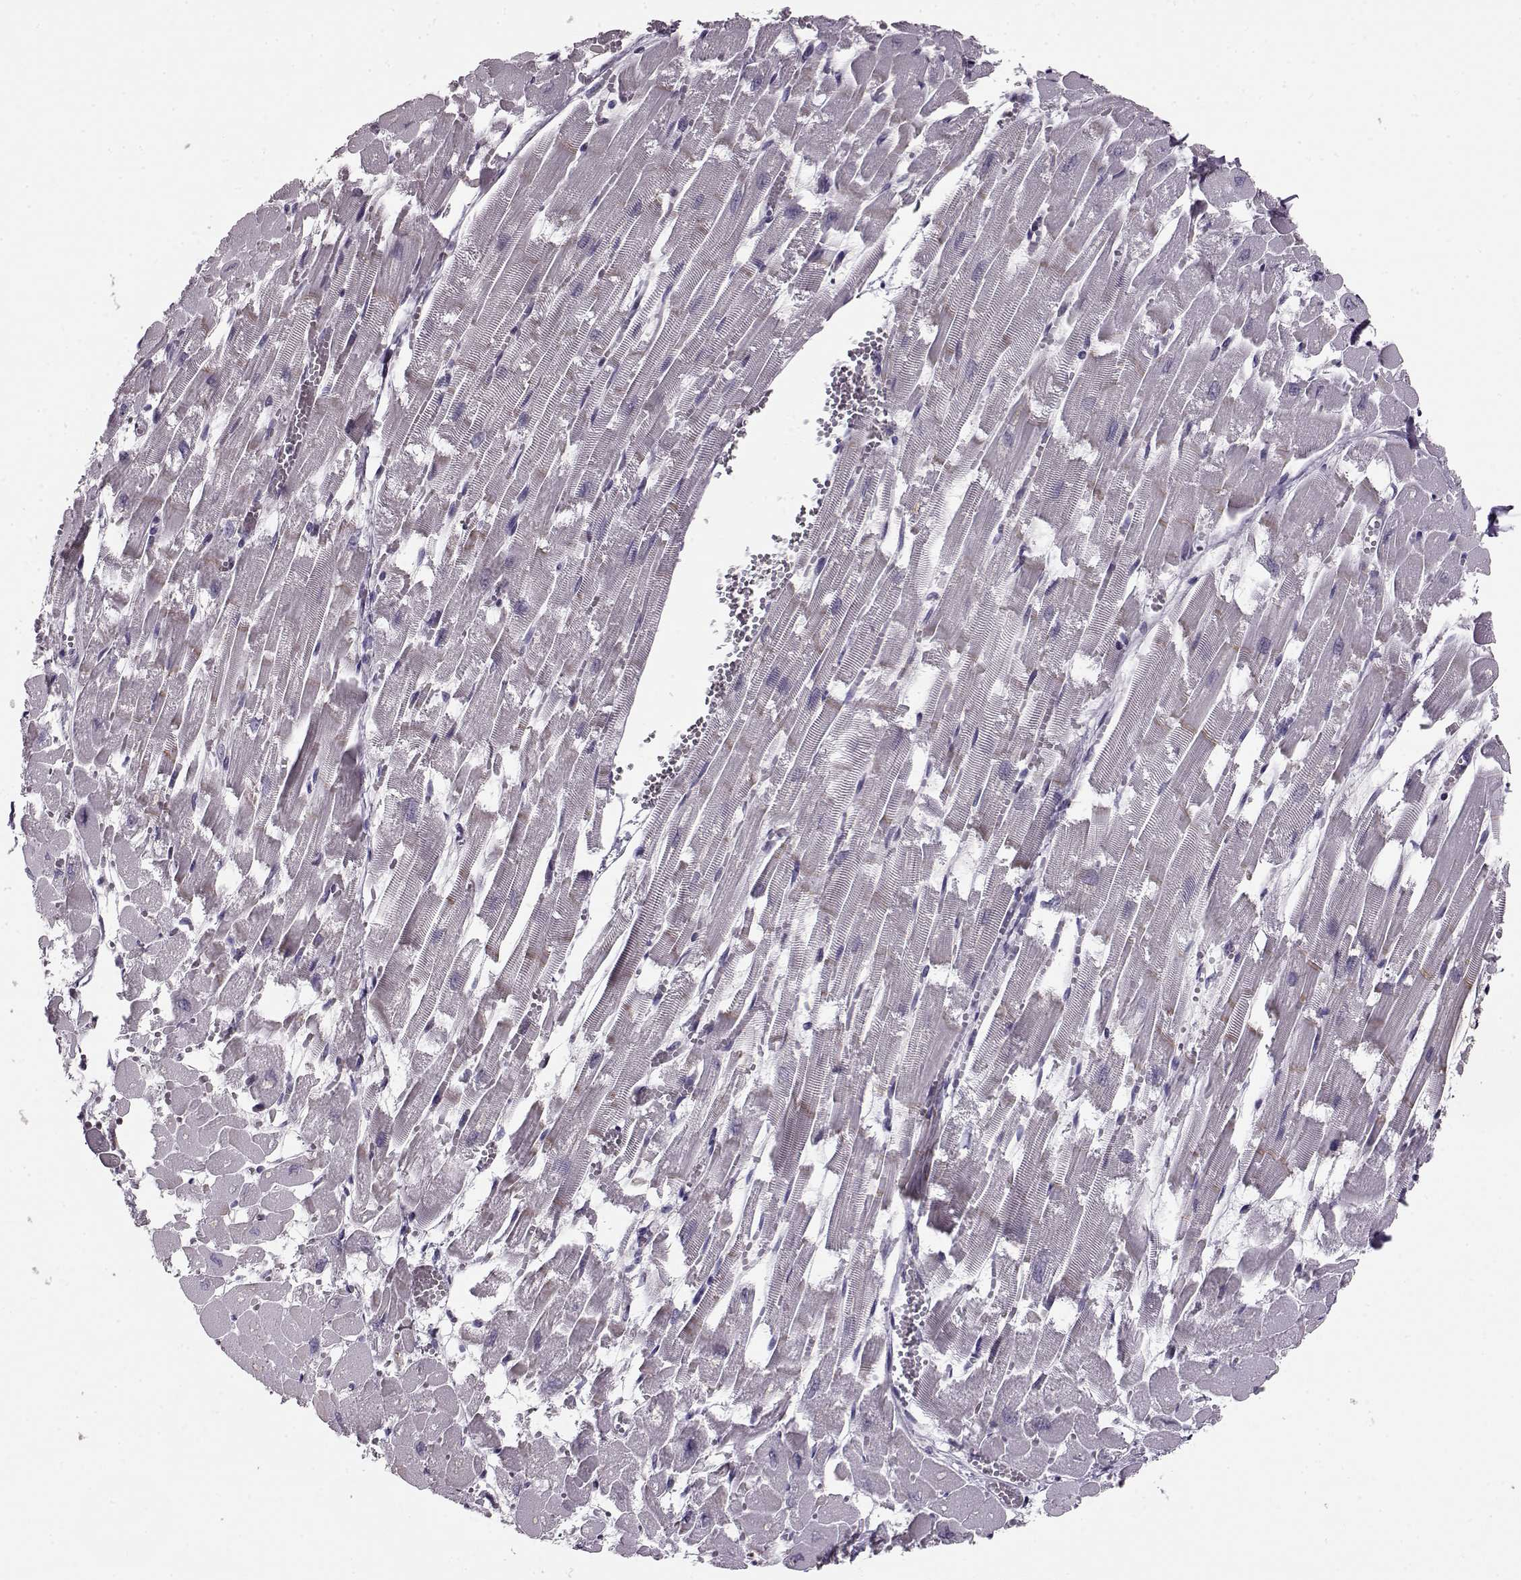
{"staining": {"intensity": "negative", "quantity": "none", "location": "none"}, "tissue": "heart muscle", "cell_type": "Cardiomyocytes", "image_type": "normal", "snomed": [{"axis": "morphology", "description": "Normal tissue, NOS"}, {"axis": "topography", "description": "Heart"}], "caption": "A high-resolution image shows immunohistochemistry (IHC) staining of normal heart muscle, which reveals no significant positivity in cardiomyocytes.", "gene": "RP1L1", "patient": {"sex": "female", "age": 52}}